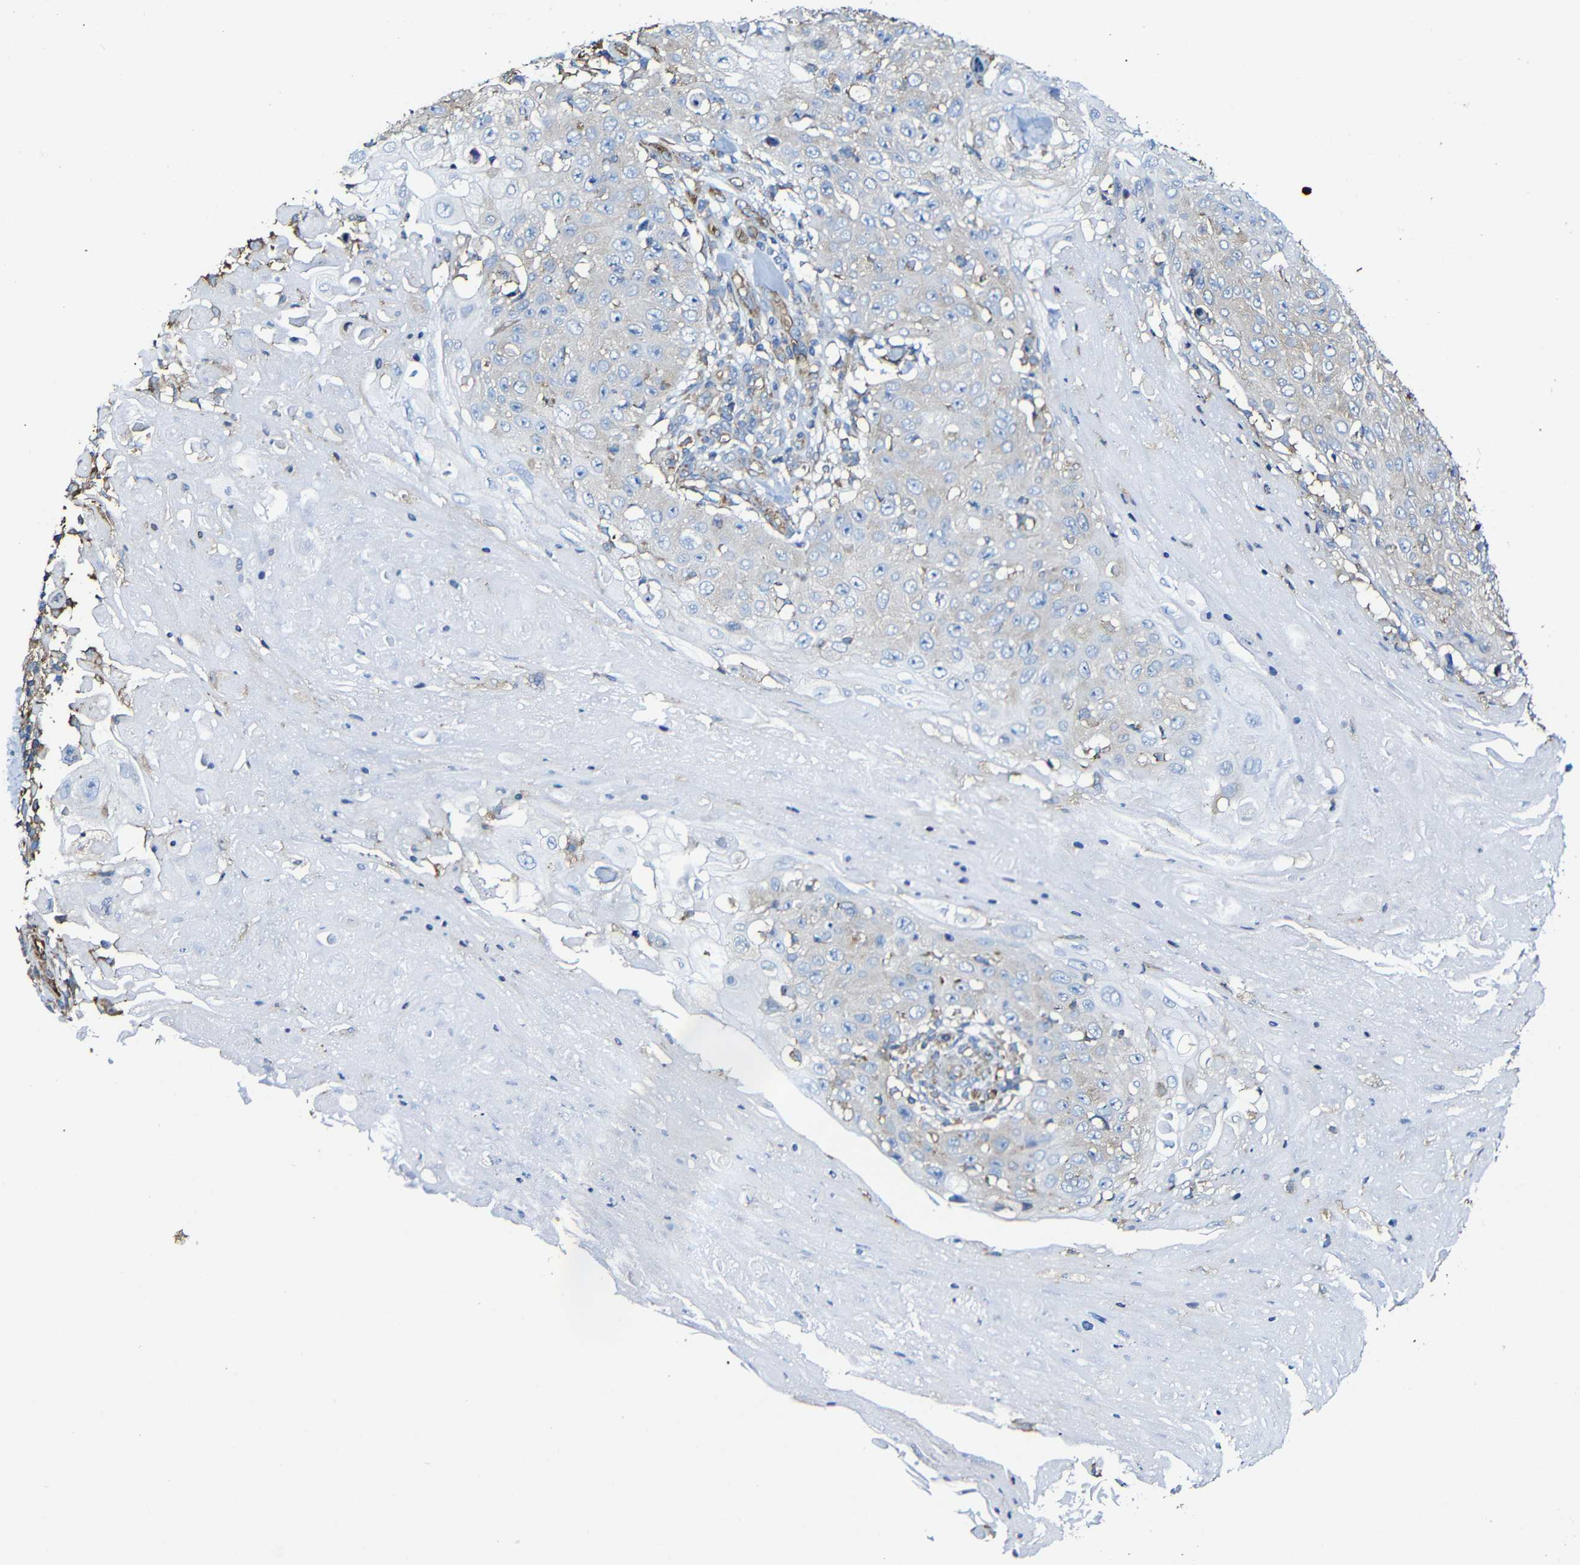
{"staining": {"intensity": "negative", "quantity": "none", "location": "none"}, "tissue": "skin cancer", "cell_type": "Tumor cells", "image_type": "cancer", "snomed": [{"axis": "morphology", "description": "Squamous cell carcinoma, NOS"}, {"axis": "topography", "description": "Skin"}], "caption": "Skin squamous cell carcinoma stained for a protein using immunohistochemistry (IHC) exhibits no positivity tumor cells.", "gene": "MSN", "patient": {"sex": "male", "age": 86}}